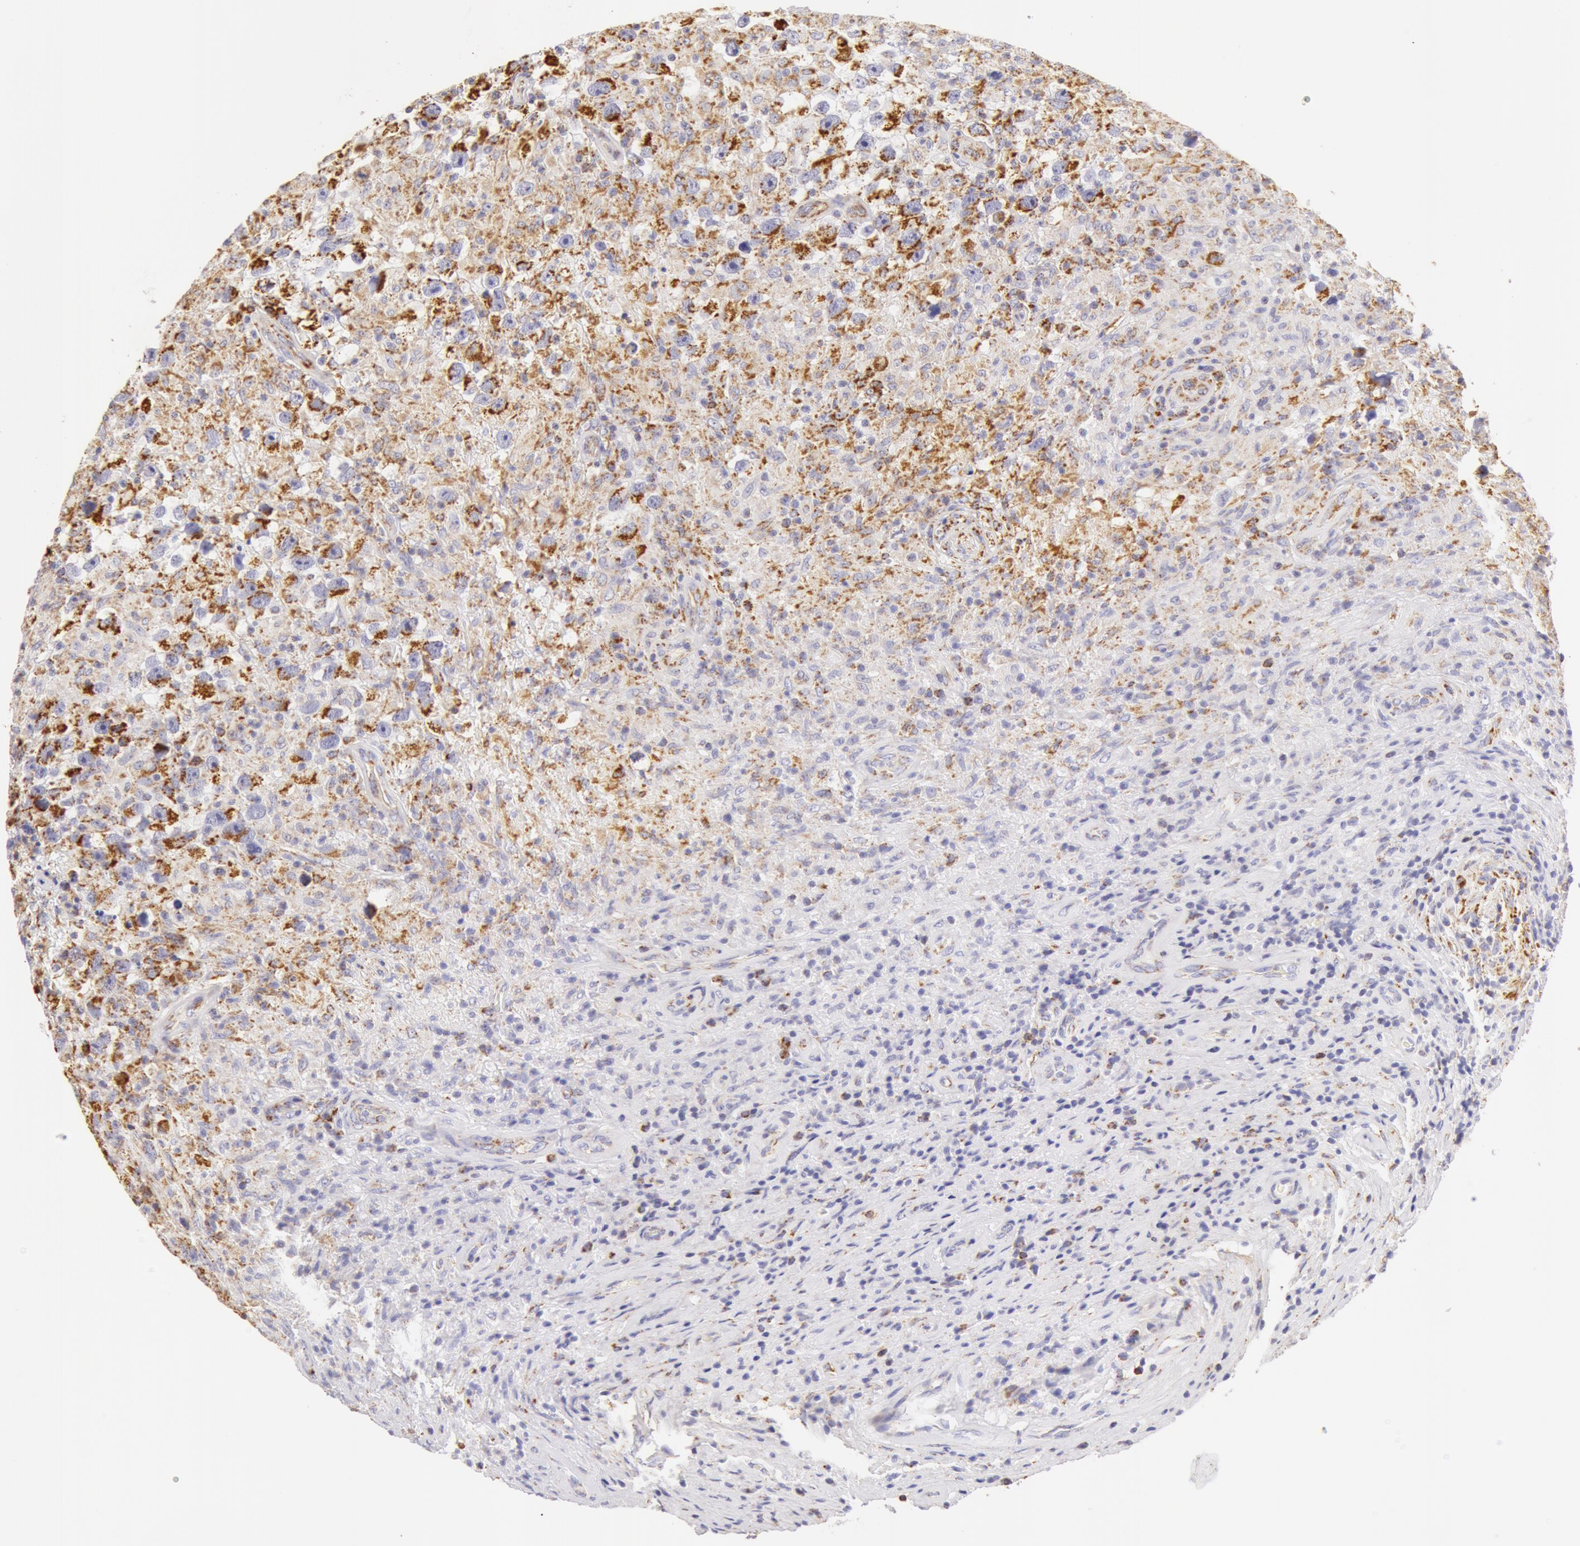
{"staining": {"intensity": "moderate", "quantity": "25%-75%", "location": "cytoplasmic/membranous"}, "tissue": "testis cancer", "cell_type": "Tumor cells", "image_type": "cancer", "snomed": [{"axis": "morphology", "description": "Seminoma, NOS"}, {"axis": "topography", "description": "Testis"}], "caption": "This micrograph exhibits IHC staining of testis seminoma, with medium moderate cytoplasmic/membranous positivity in about 25%-75% of tumor cells.", "gene": "ATP5F1B", "patient": {"sex": "male", "age": 34}}